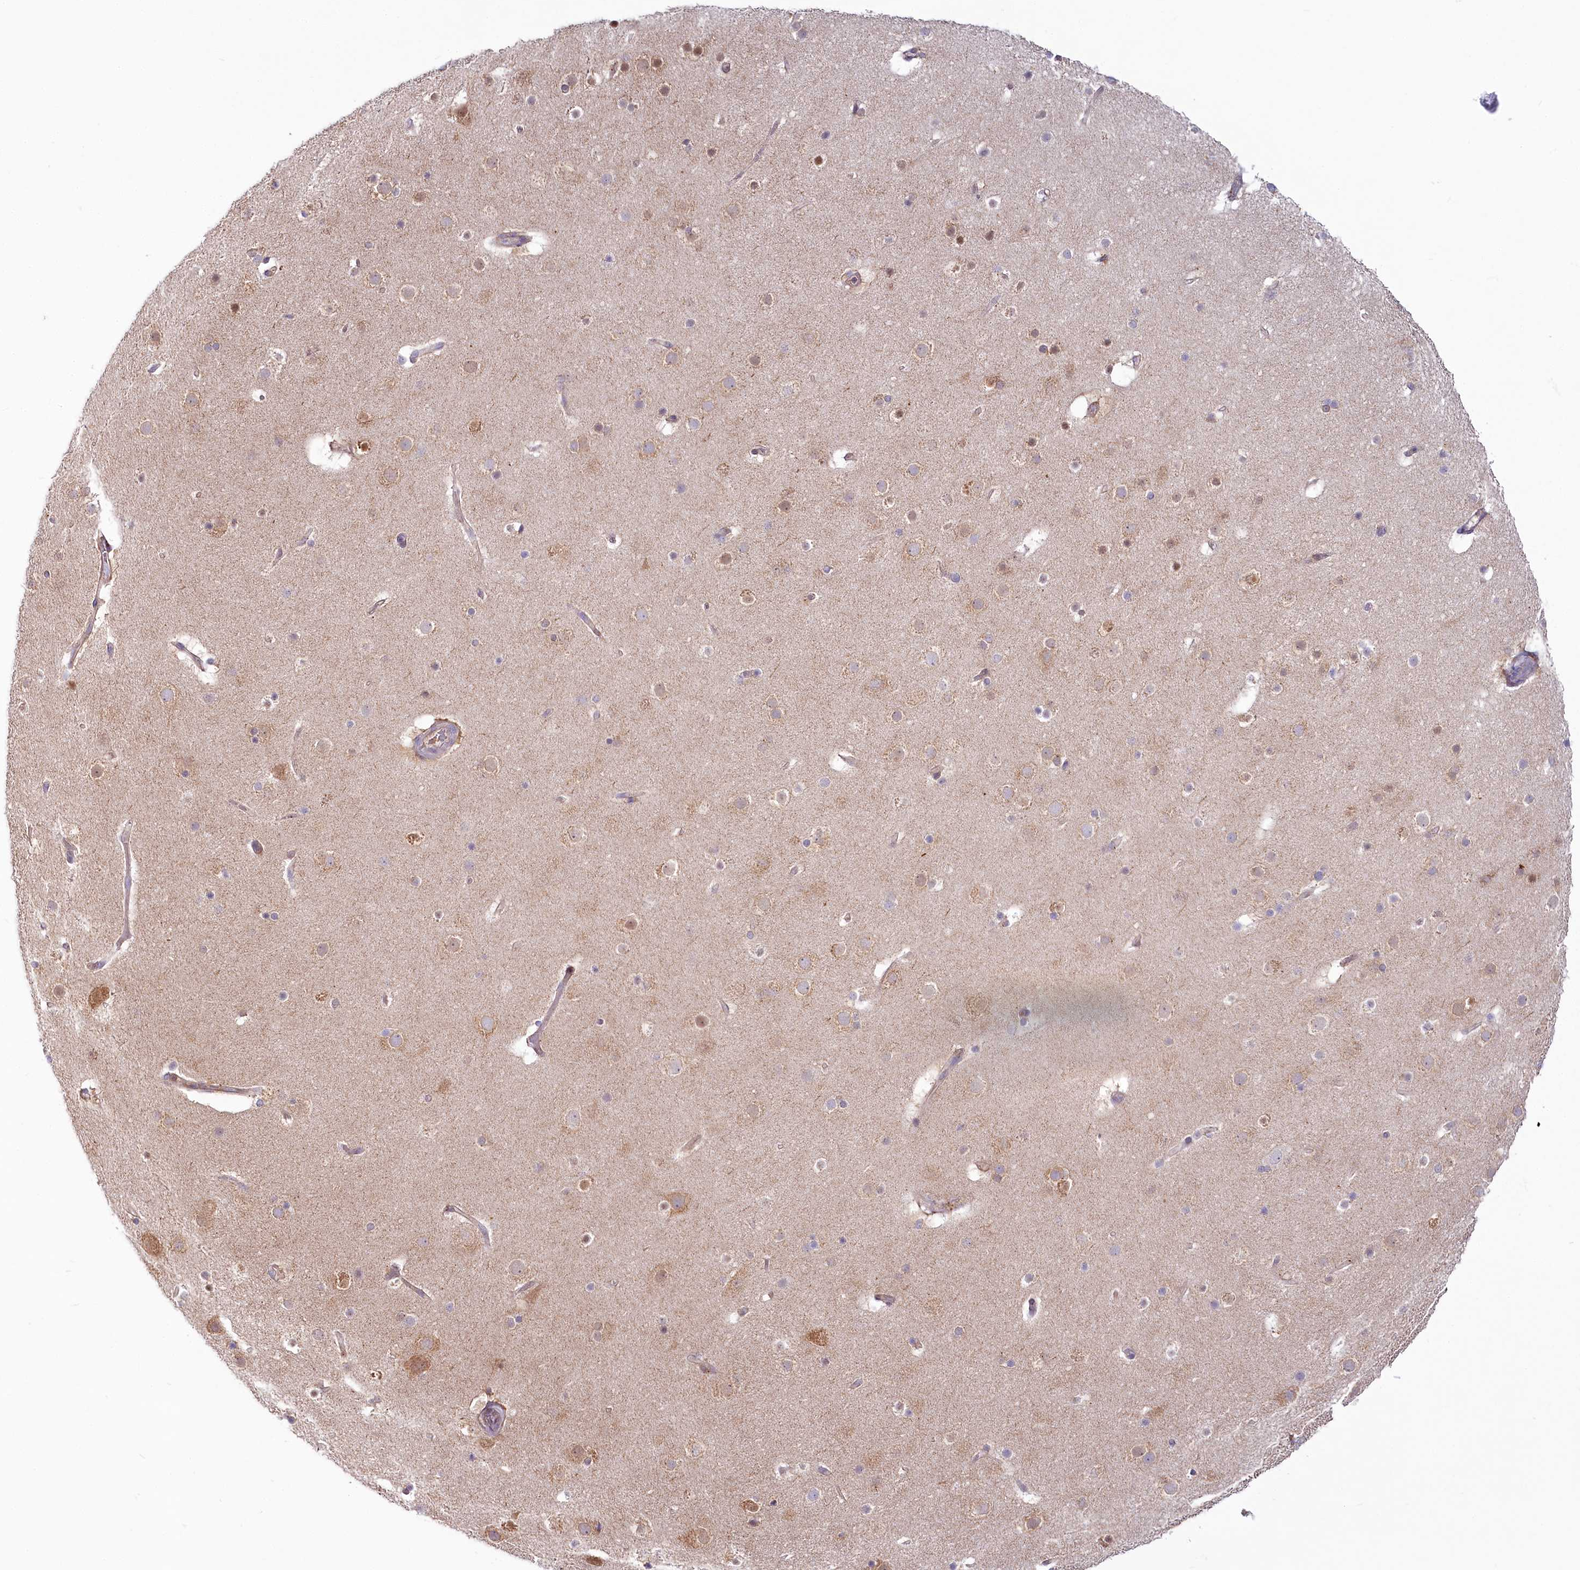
{"staining": {"intensity": "weak", "quantity": ">75%", "location": "cytoplasmic/membranous"}, "tissue": "cerebral cortex", "cell_type": "Endothelial cells", "image_type": "normal", "snomed": [{"axis": "morphology", "description": "Normal tissue, NOS"}, {"axis": "topography", "description": "Cerebral cortex"}], "caption": "Endothelial cells demonstrate low levels of weak cytoplasmic/membranous positivity in about >75% of cells in unremarkable human cerebral cortex. The staining was performed using DAB (3,3'-diaminobenzidine), with brown indicating positive protein expression. Nuclei are stained blue with hematoxylin.", "gene": "POGLUT1", "patient": {"sex": "male", "age": 57}}